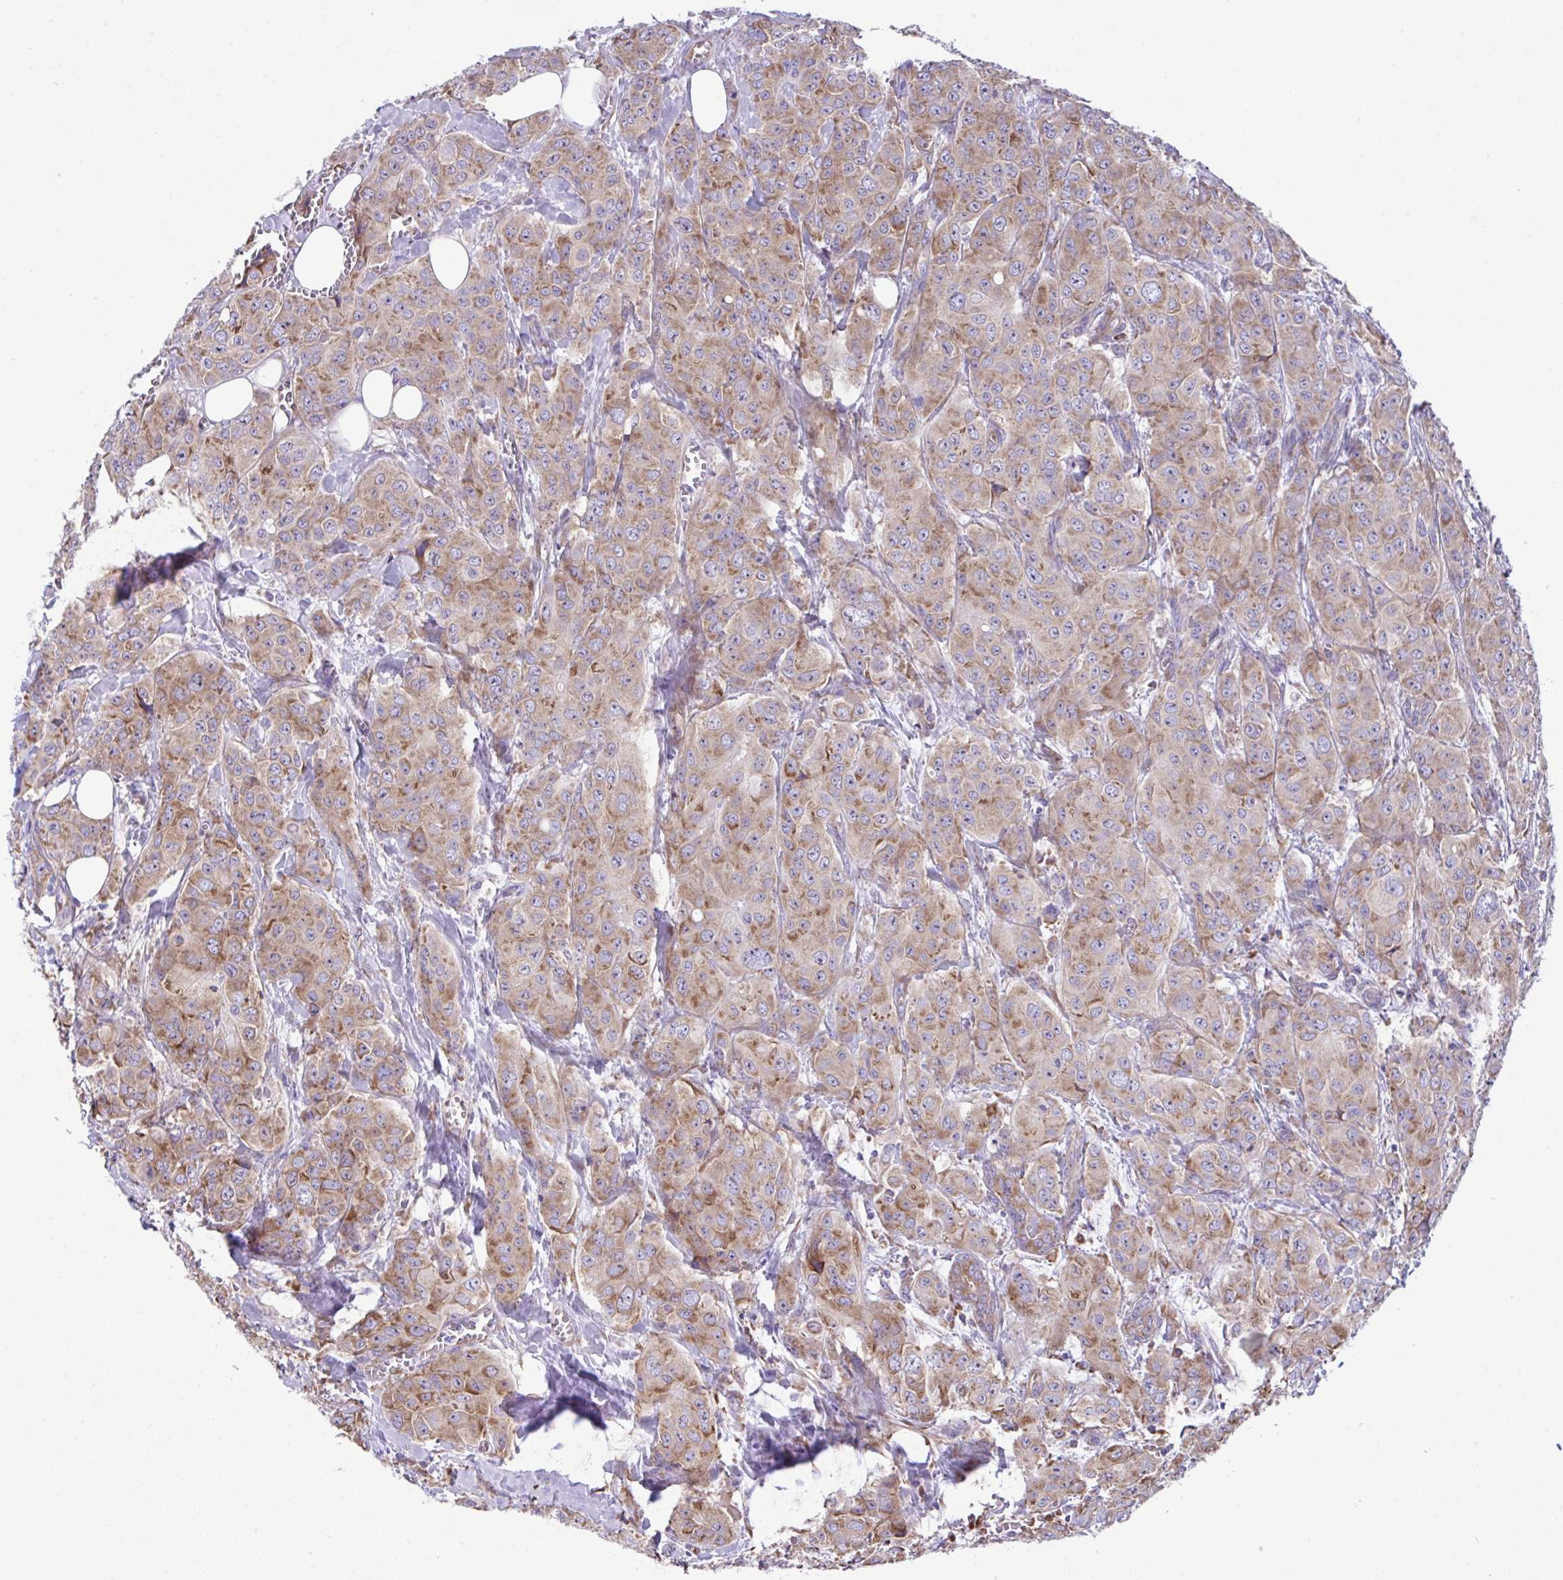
{"staining": {"intensity": "moderate", "quantity": ">75%", "location": "cytoplasmic/membranous"}, "tissue": "breast cancer", "cell_type": "Tumor cells", "image_type": "cancer", "snomed": [{"axis": "morphology", "description": "Duct carcinoma"}, {"axis": "topography", "description": "Breast"}], "caption": "IHC image of neoplastic tissue: breast intraductal carcinoma stained using immunohistochemistry (IHC) demonstrates medium levels of moderate protein expression localized specifically in the cytoplasmic/membranous of tumor cells, appearing as a cytoplasmic/membranous brown color.", "gene": "RPL7", "patient": {"sex": "female", "age": 43}}